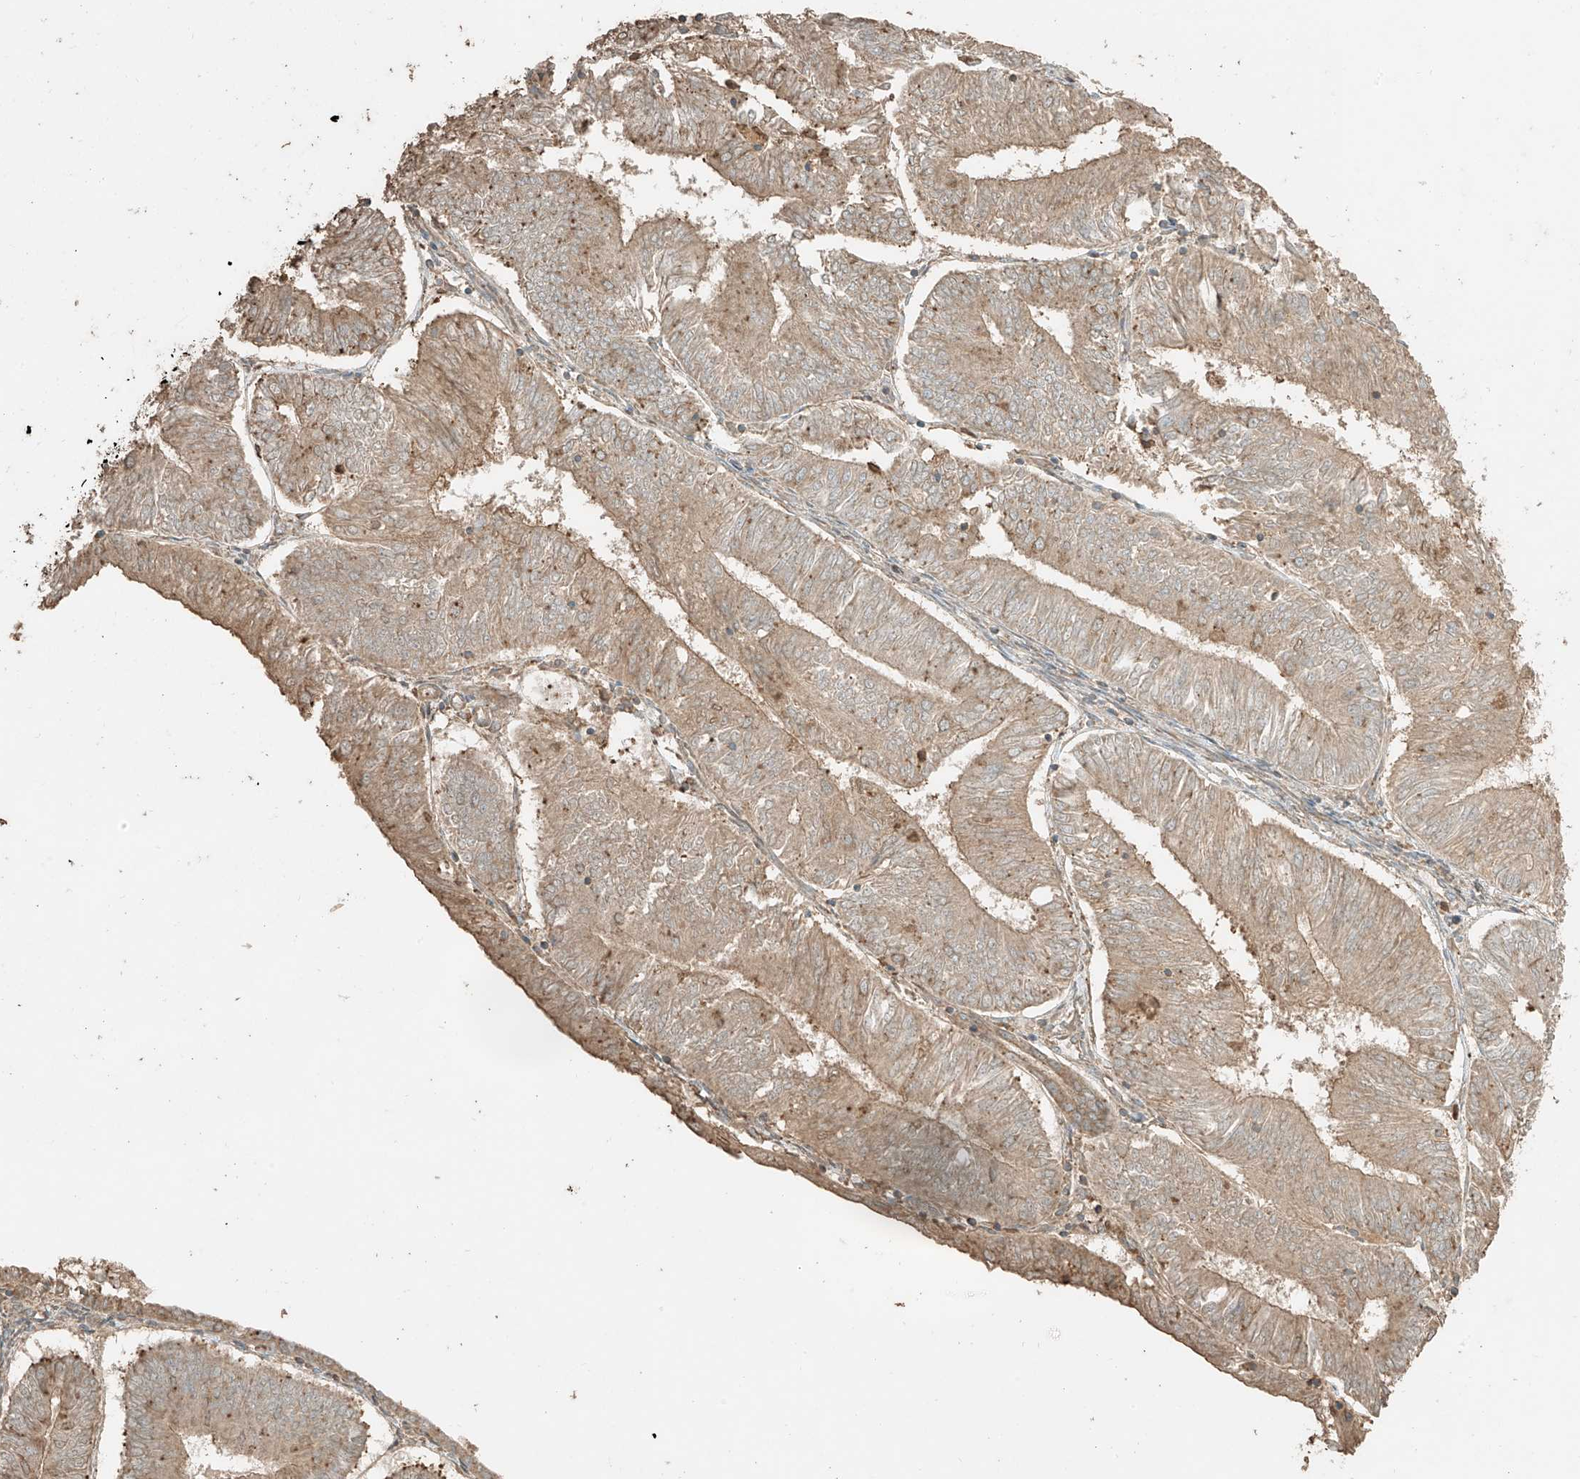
{"staining": {"intensity": "weak", "quantity": ">75%", "location": "cytoplasmic/membranous"}, "tissue": "endometrial cancer", "cell_type": "Tumor cells", "image_type": "cancer", "snomed": [{"axis": "morphology", "description": "Adenocarcinoma, NOS"}, {"axis": "topography", "description": "Endometrium"}], "caption": "A micrograph of human endometrial adenocarcinoma stained for a protein reveals weak cytoplasmic/membranous brown staining in tumor cells.", "gene": "RFTN2", "patient": {"sex": "female", "age": 58}}